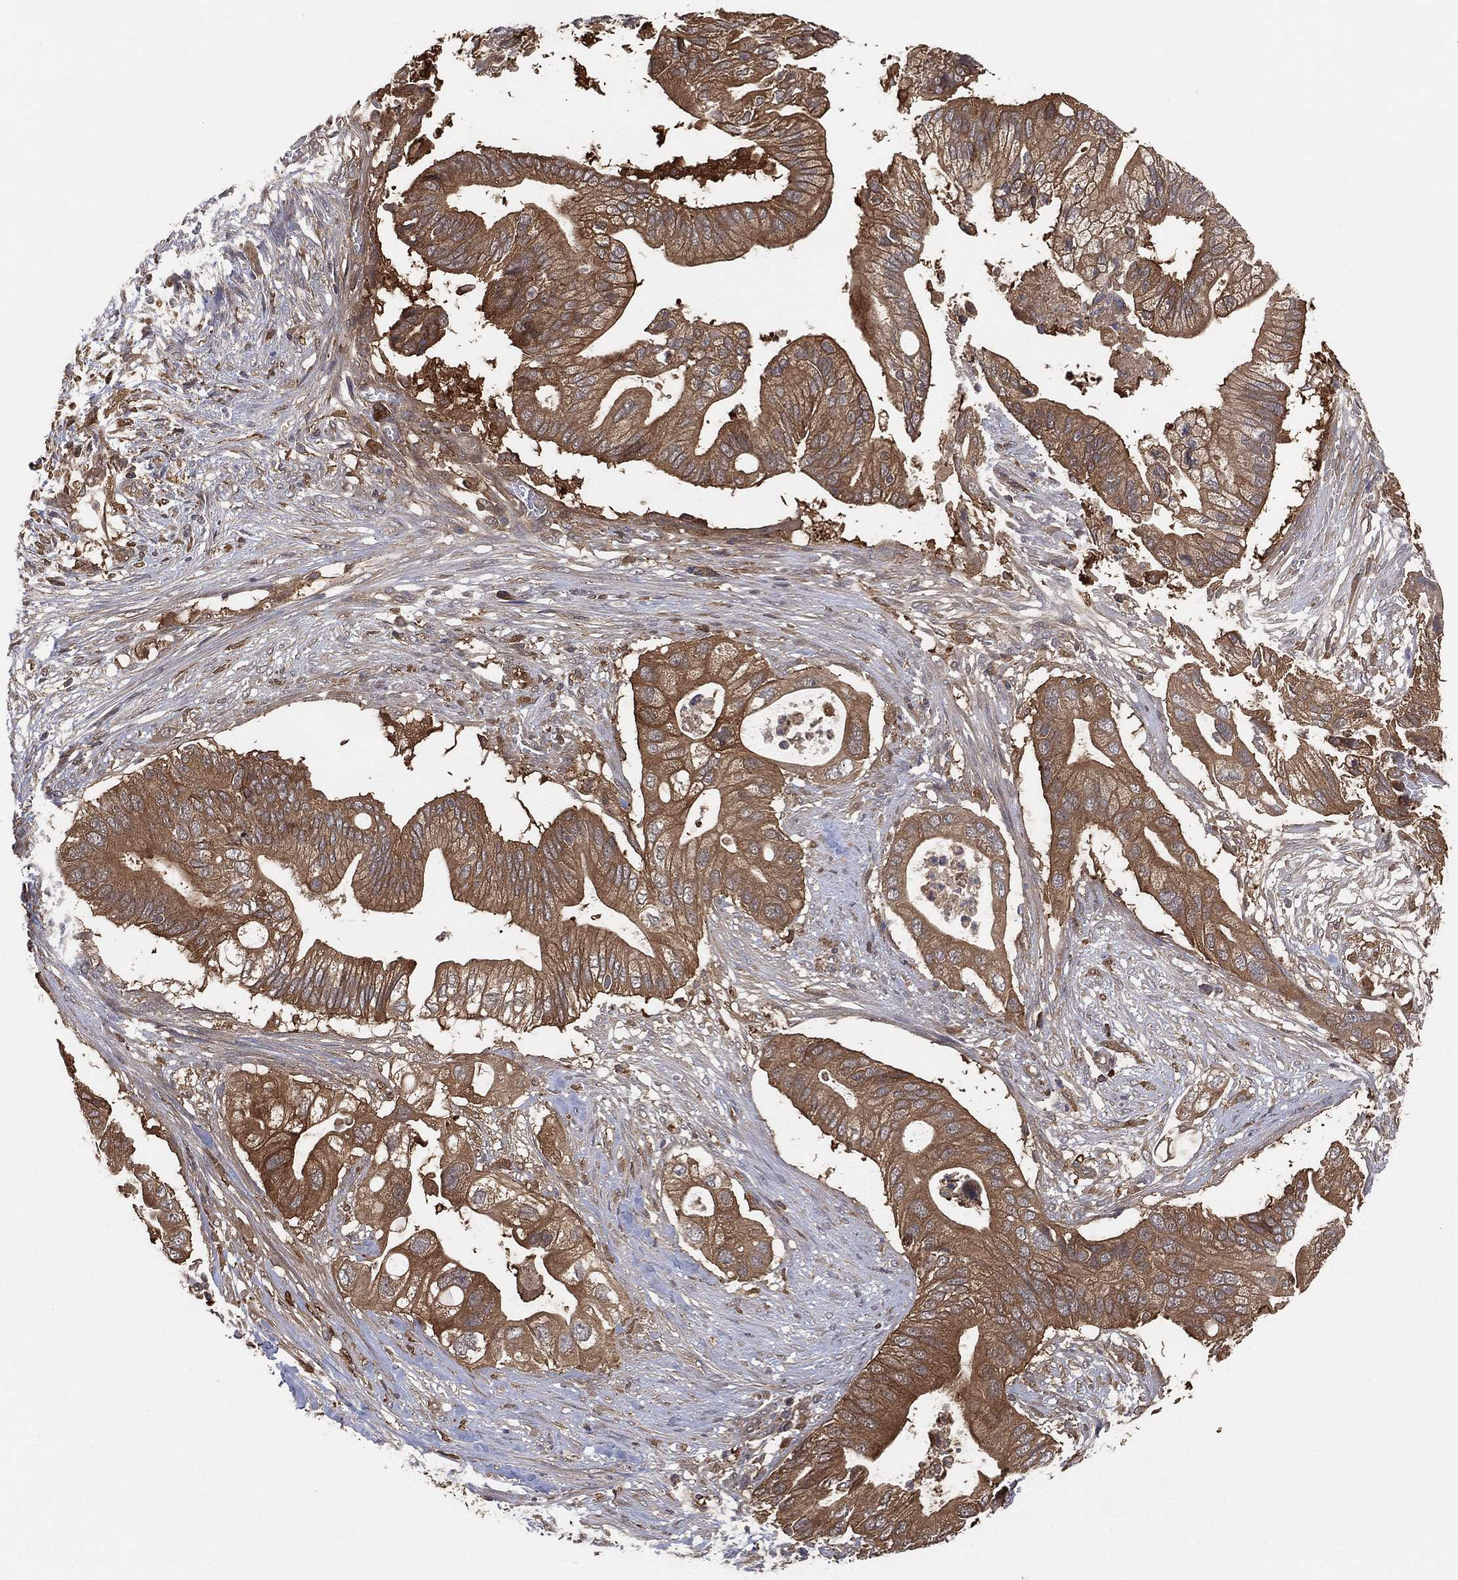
{"staining": {"intensity": "moderate", "quantity": ">75%", "location": "cytoplasmic/membranous"}, "tissue": "pancreatic cancer", "cell_type": "Tumor cells", "image_type": "cancer", "snomed": [{"axis": "morphology", "description": "Adenocarcinoma, NOS"}, {"axis": "topography", "description": "Pancreas"}], "caption": "A brown stain labels moderate cytoplasmic/membranous staining of a protein in human adenocarcinoma (pancreatic) tumor cells. The staining was performed using DAB, with brown indicating positive protein expression. Nuclei are stained blue with hematoxylin.", "gene": "PSMG4", "patient": {"sex": "female", "age": 72}}